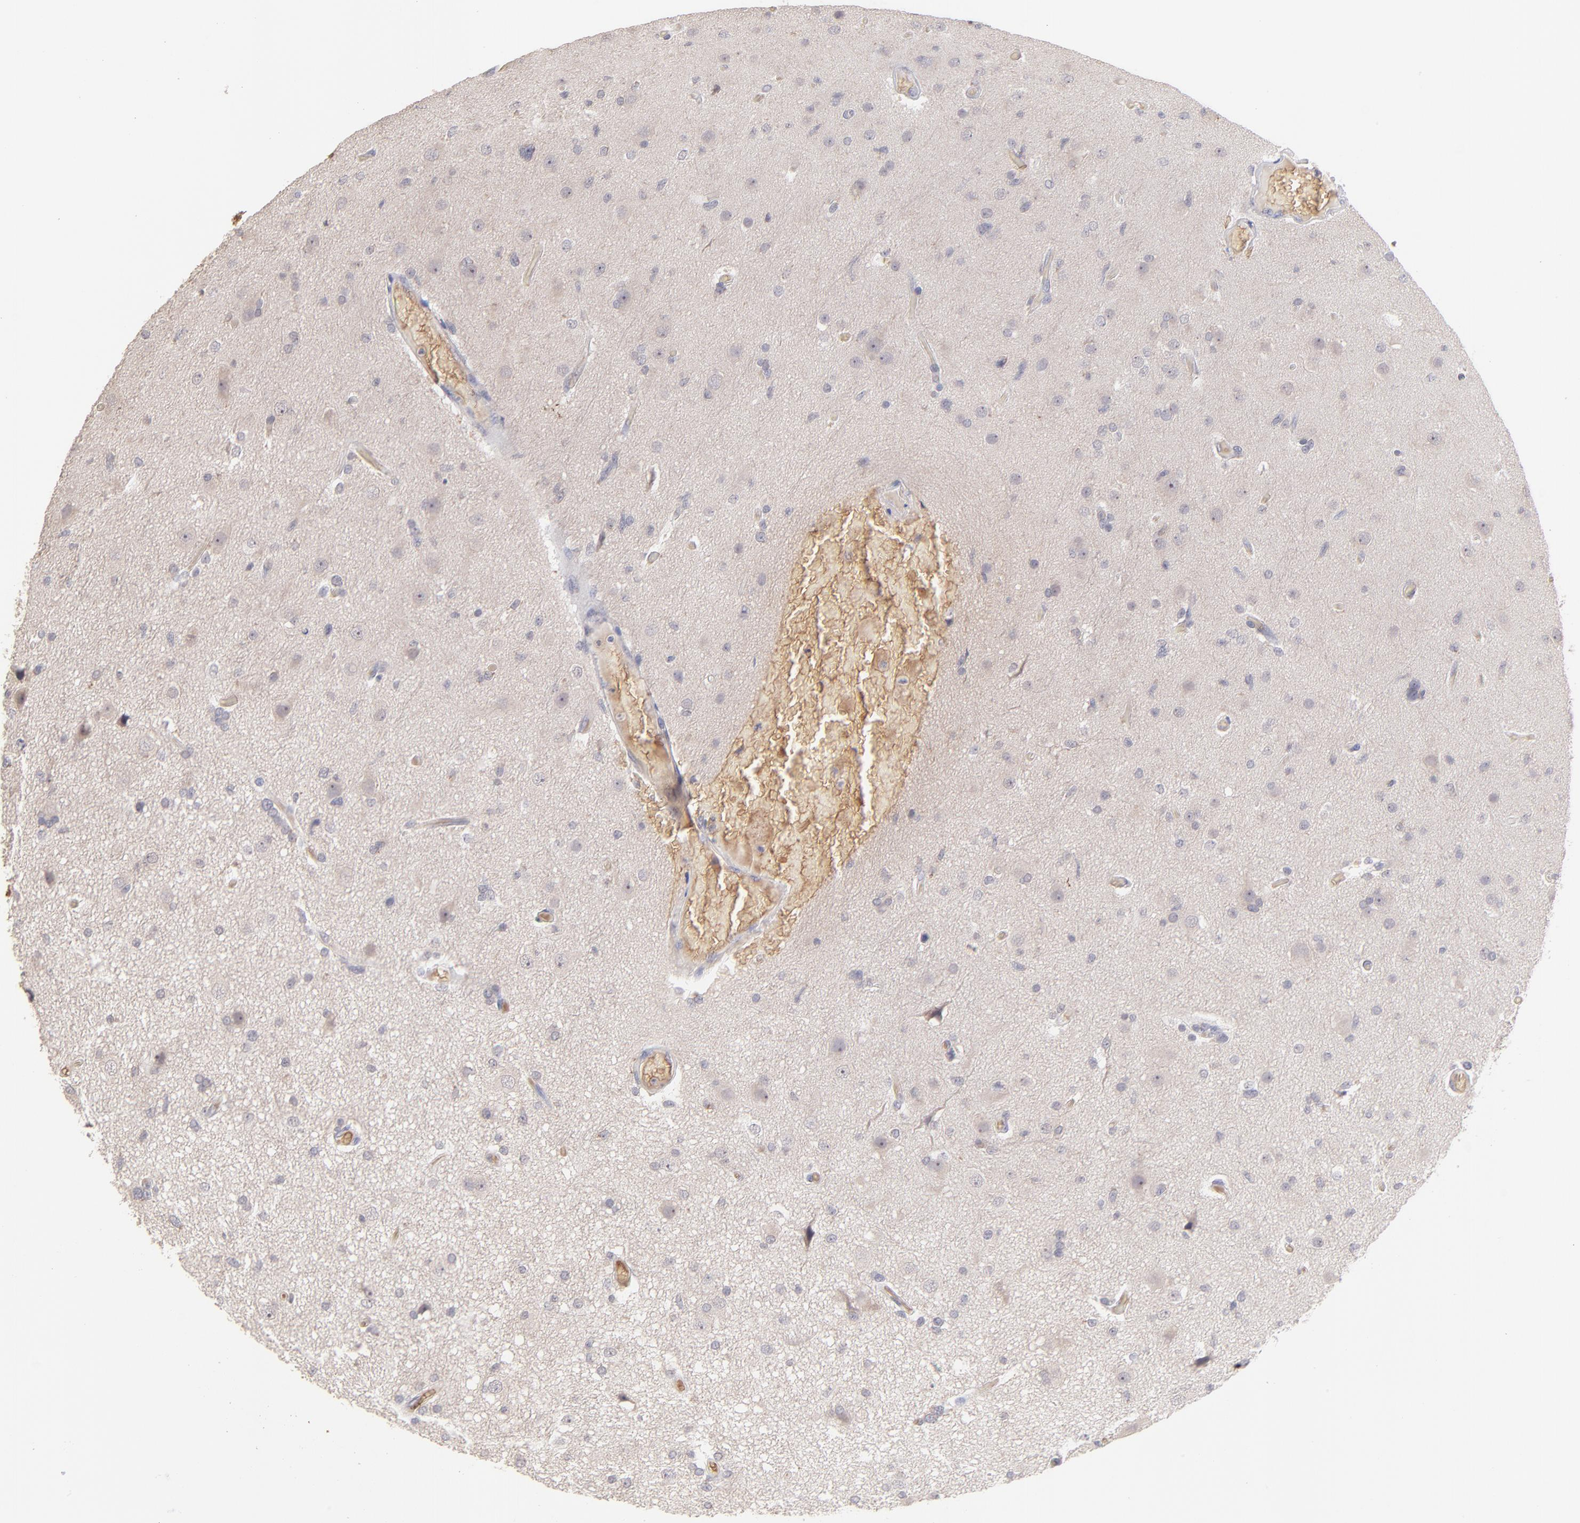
{"staining": {"intensity": "negative", "quantity": "none", "location": "none"}, "tissue": "glioma", "cell_type": "Tumor cells", "image_type": "cancer", "snomed": [{"axis": "morphology", "description": "Glioma, malignant, High grade"}, {"axis": "topography", "description": "Brain"}], "caption": "DAB (3,3'-diaminobenzidine) immunohistochemical staining of glioma displays no significant positivity in tumor cells.", "gene": "F13B", "patient": {"sex": "male", "age": 33}}